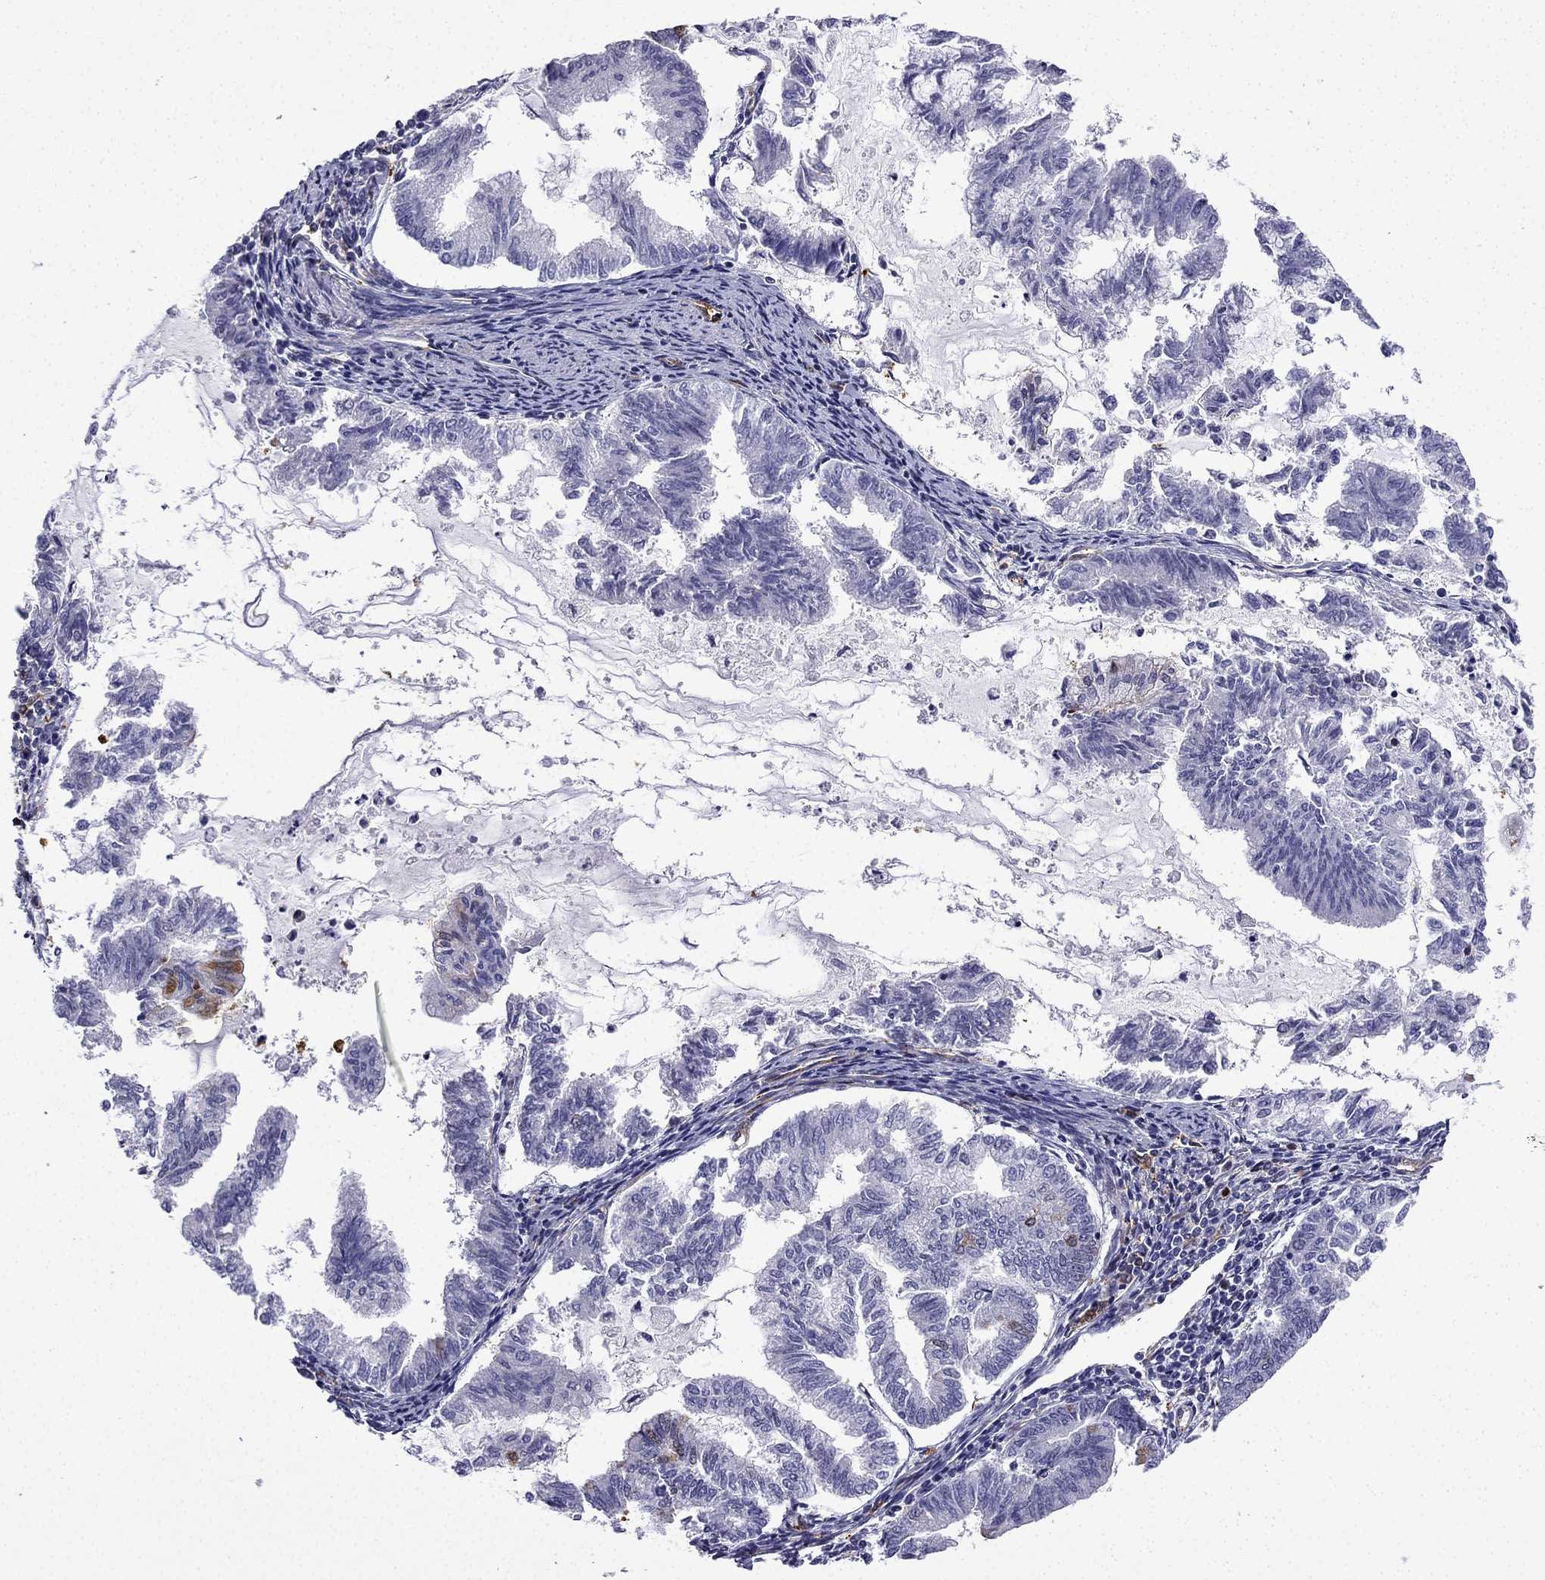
{"staining": {"intensity": "moderate", "quantity": "<25%", "location": "cytoplasmic/membranous"}, "tissue": "endometrial cancer", "cell_type": "Tumor cells", "image_type": "cancer", "snomed": [{"axis": "morphology", "description": "Adenocarcinoma, NOS"}, {"axis": "topography", "description": "Endometrium"}], "caption": "The photomicrograph displays a brown stain indicating the presence of a protein in the cytoplasmic/membranous of tumor cells in endometrial cancer.", "gene": "MAP4", "patient": {"sex": "female", "age": 79}}